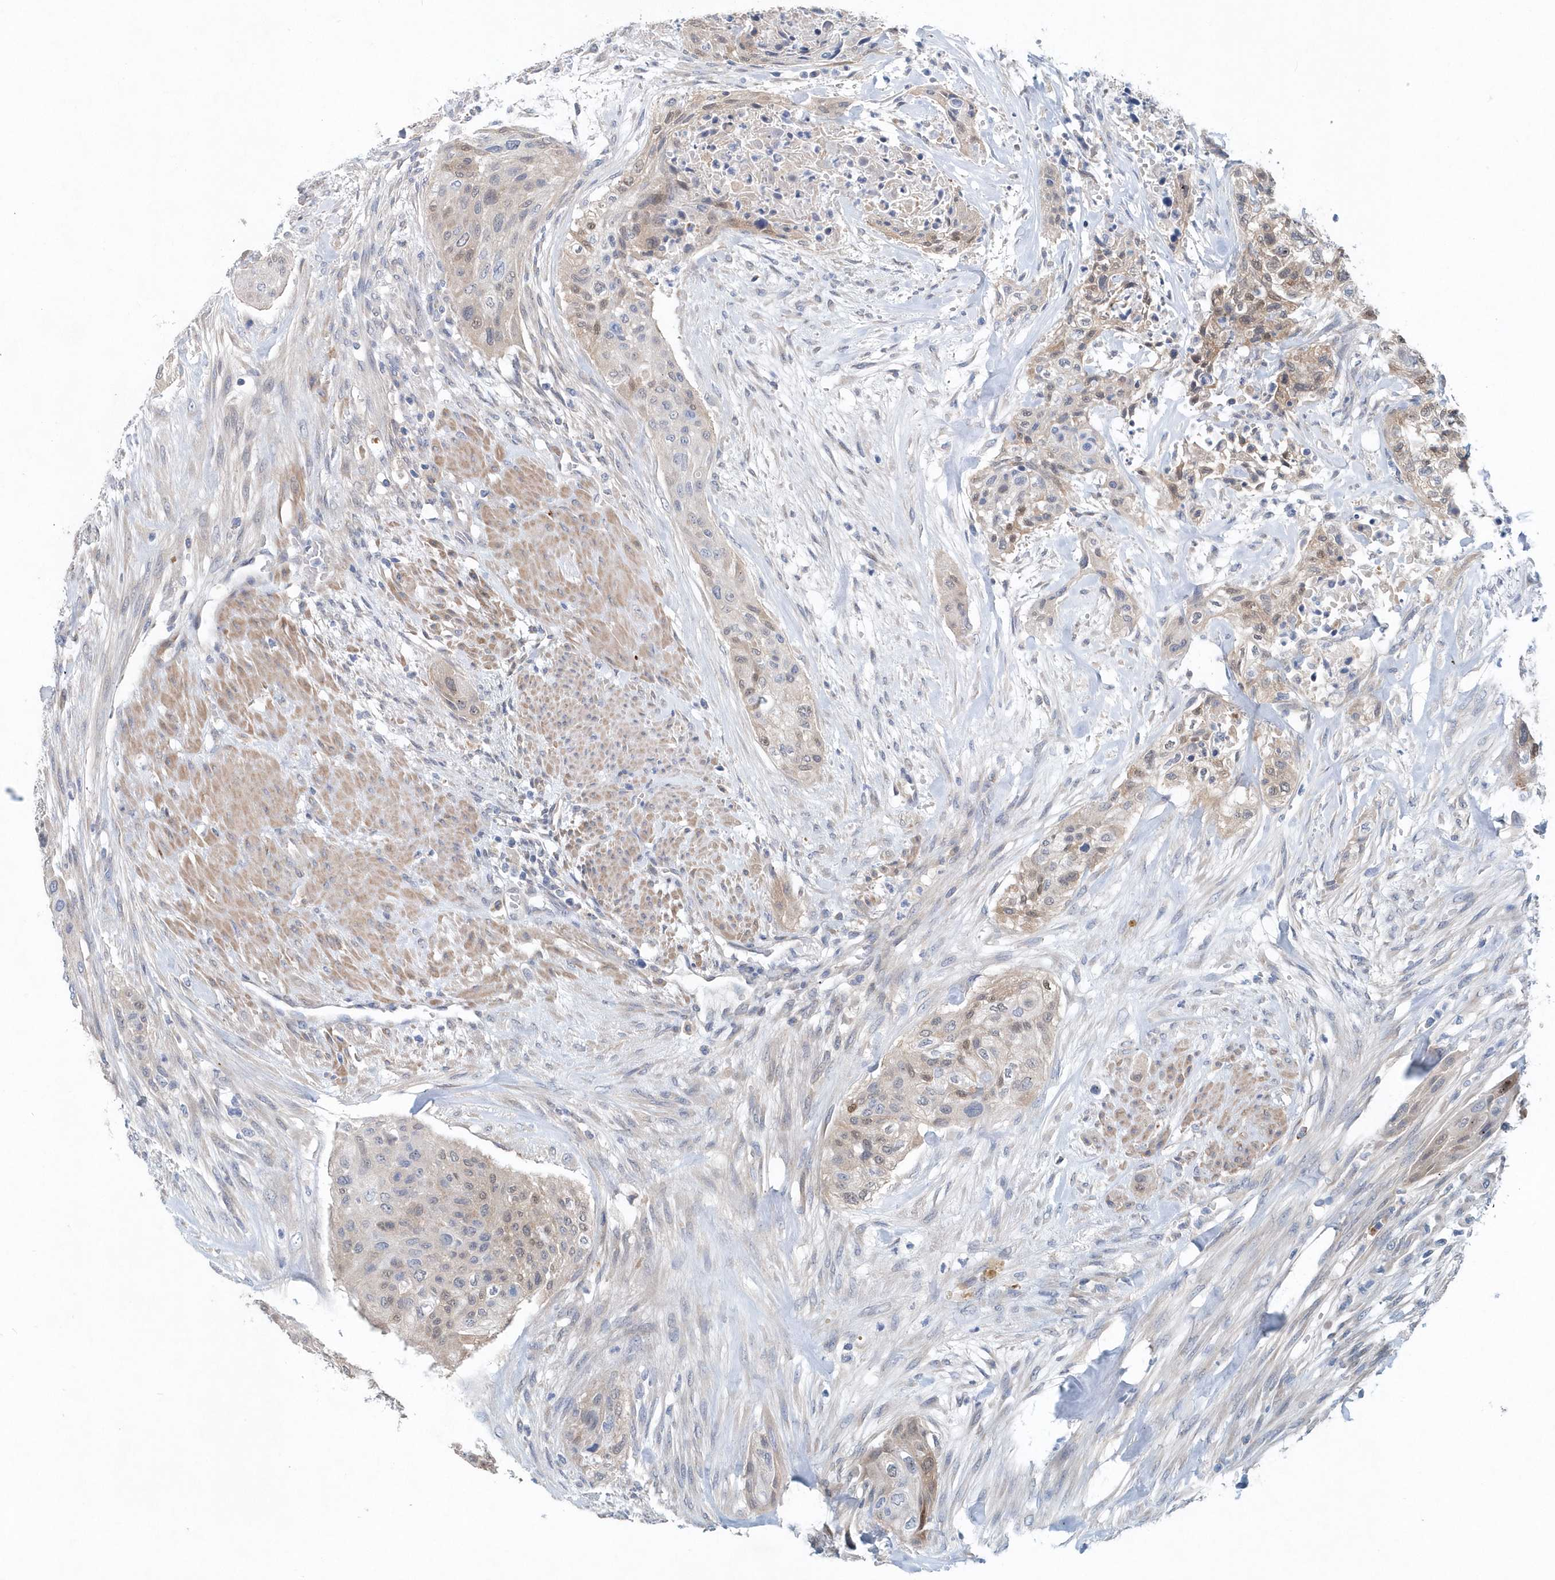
{"staining": {"intensity": "weak", "quantity": "<25%", "location": "nuclear"}, "tissue": "urothelial cancer", "cell_type": "Tumor cells", "image_type": "cancer", "snomed": [{"axis": "morphology", "description": "Urothelial carcinoma, High grade"}, {"axis": "topography", "description": "Urinary bladder"}], "caption": "Human urothelial cancer stained for a protein using immunohistochemistry exhibits no positivity in tumor cells.", "gene": "PFN2", "patient": {"sex": "male", "age": 35}}